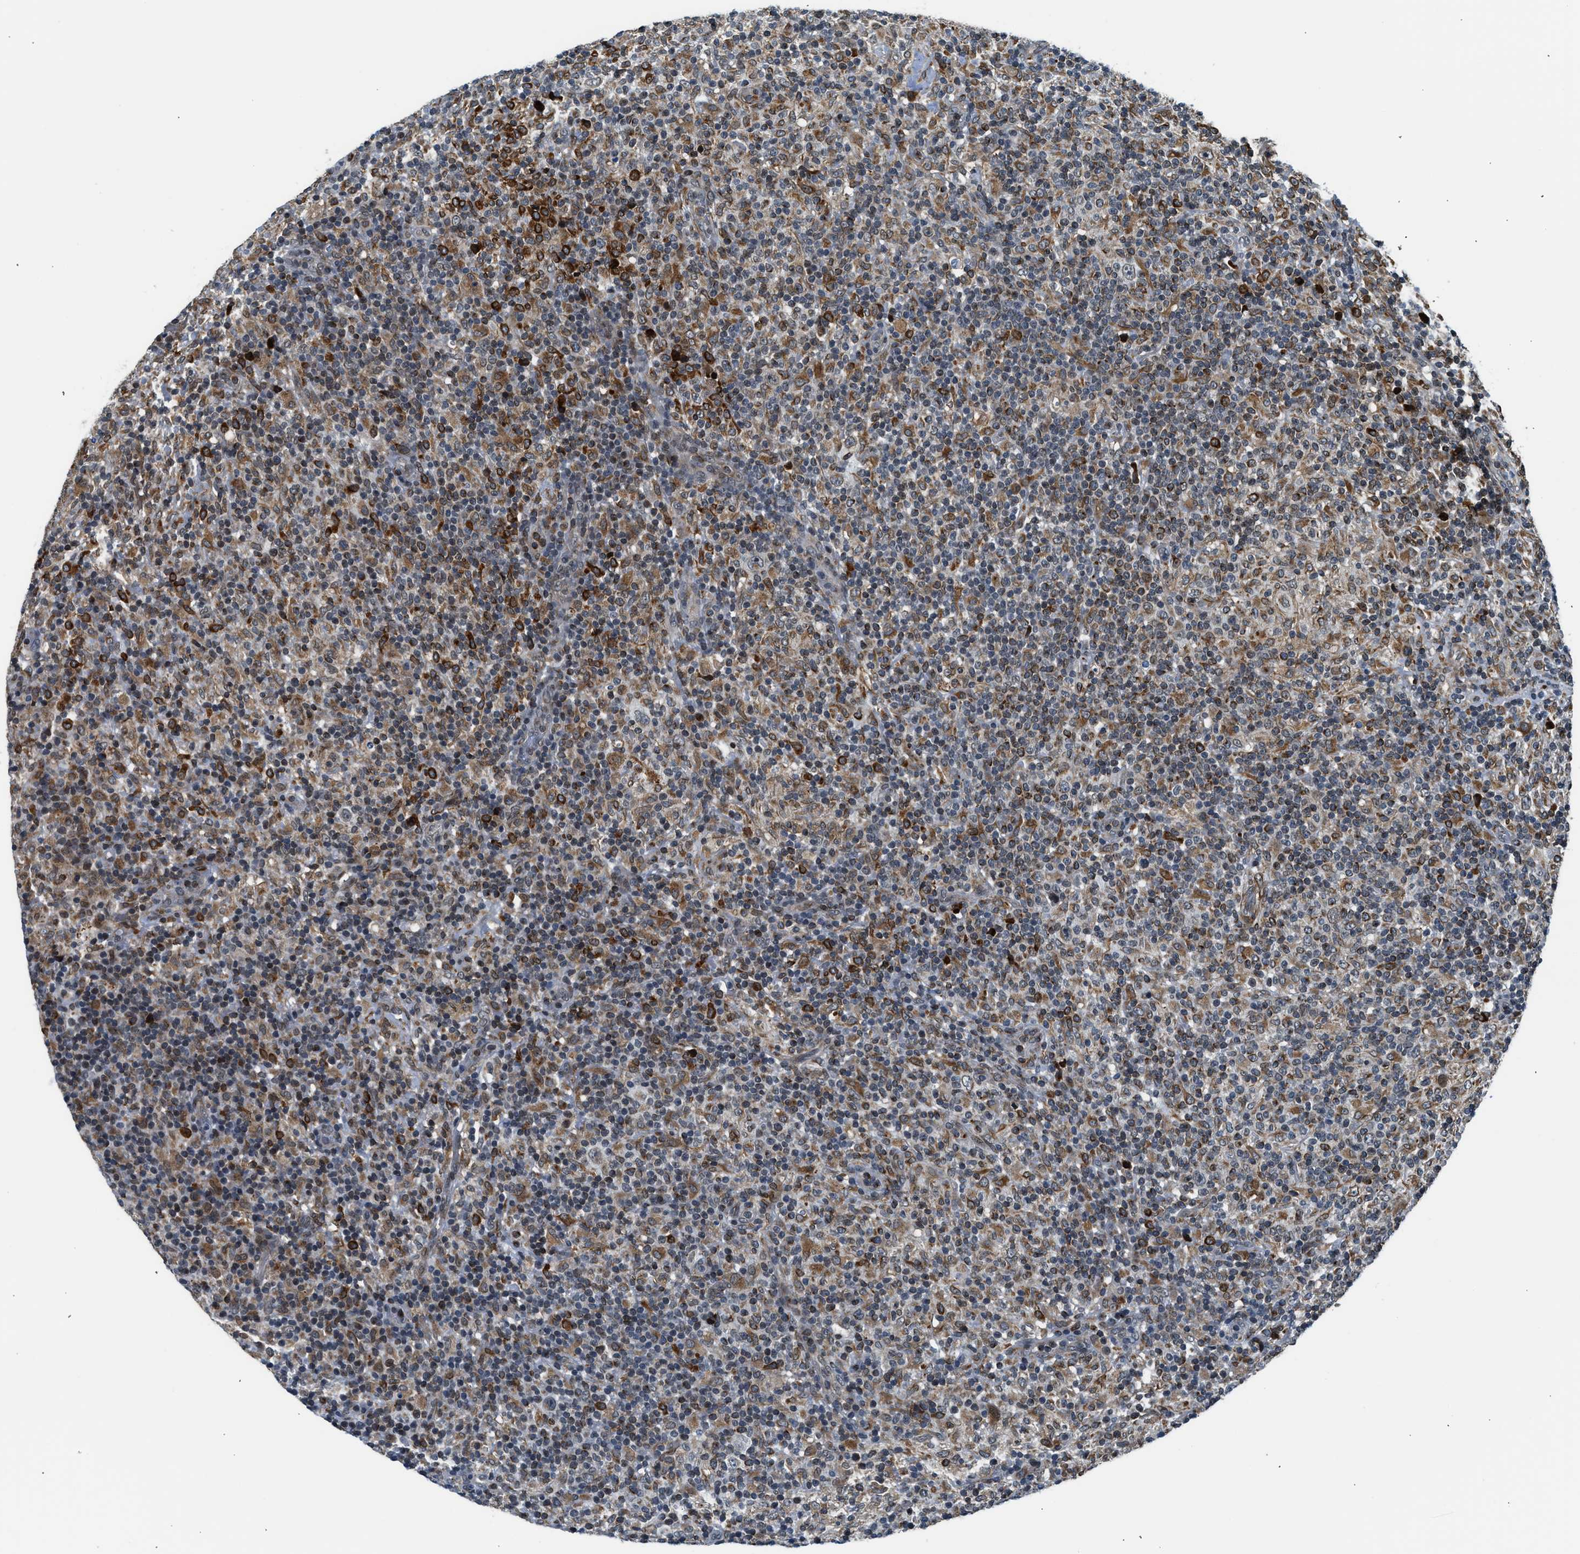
{"staining": {"intensity": "moderate", "quantity": "25%-75%", "location": "cytoplasmic/membranous"}, "tissue": "lymphoma", "cell_type": "Tumor cells", "image_type": "cancer", "snomed": [{"axis": "morphology", "description": "Hodgkin's disease, NOS"}, {"axis": "topography", "description": "Lymph node"}], "caption": "Hodgkin's disease tissue demonstrates moderate cytoplasmic/membranous staining in approximately 25%-75% of tumor cells, visualized by immunohistochemistry. (brown staining indicates protein expression, while blue staining denotes nuclei).", "gene": "RETREG3", "patient": {"sex": "male", "age": 70}}